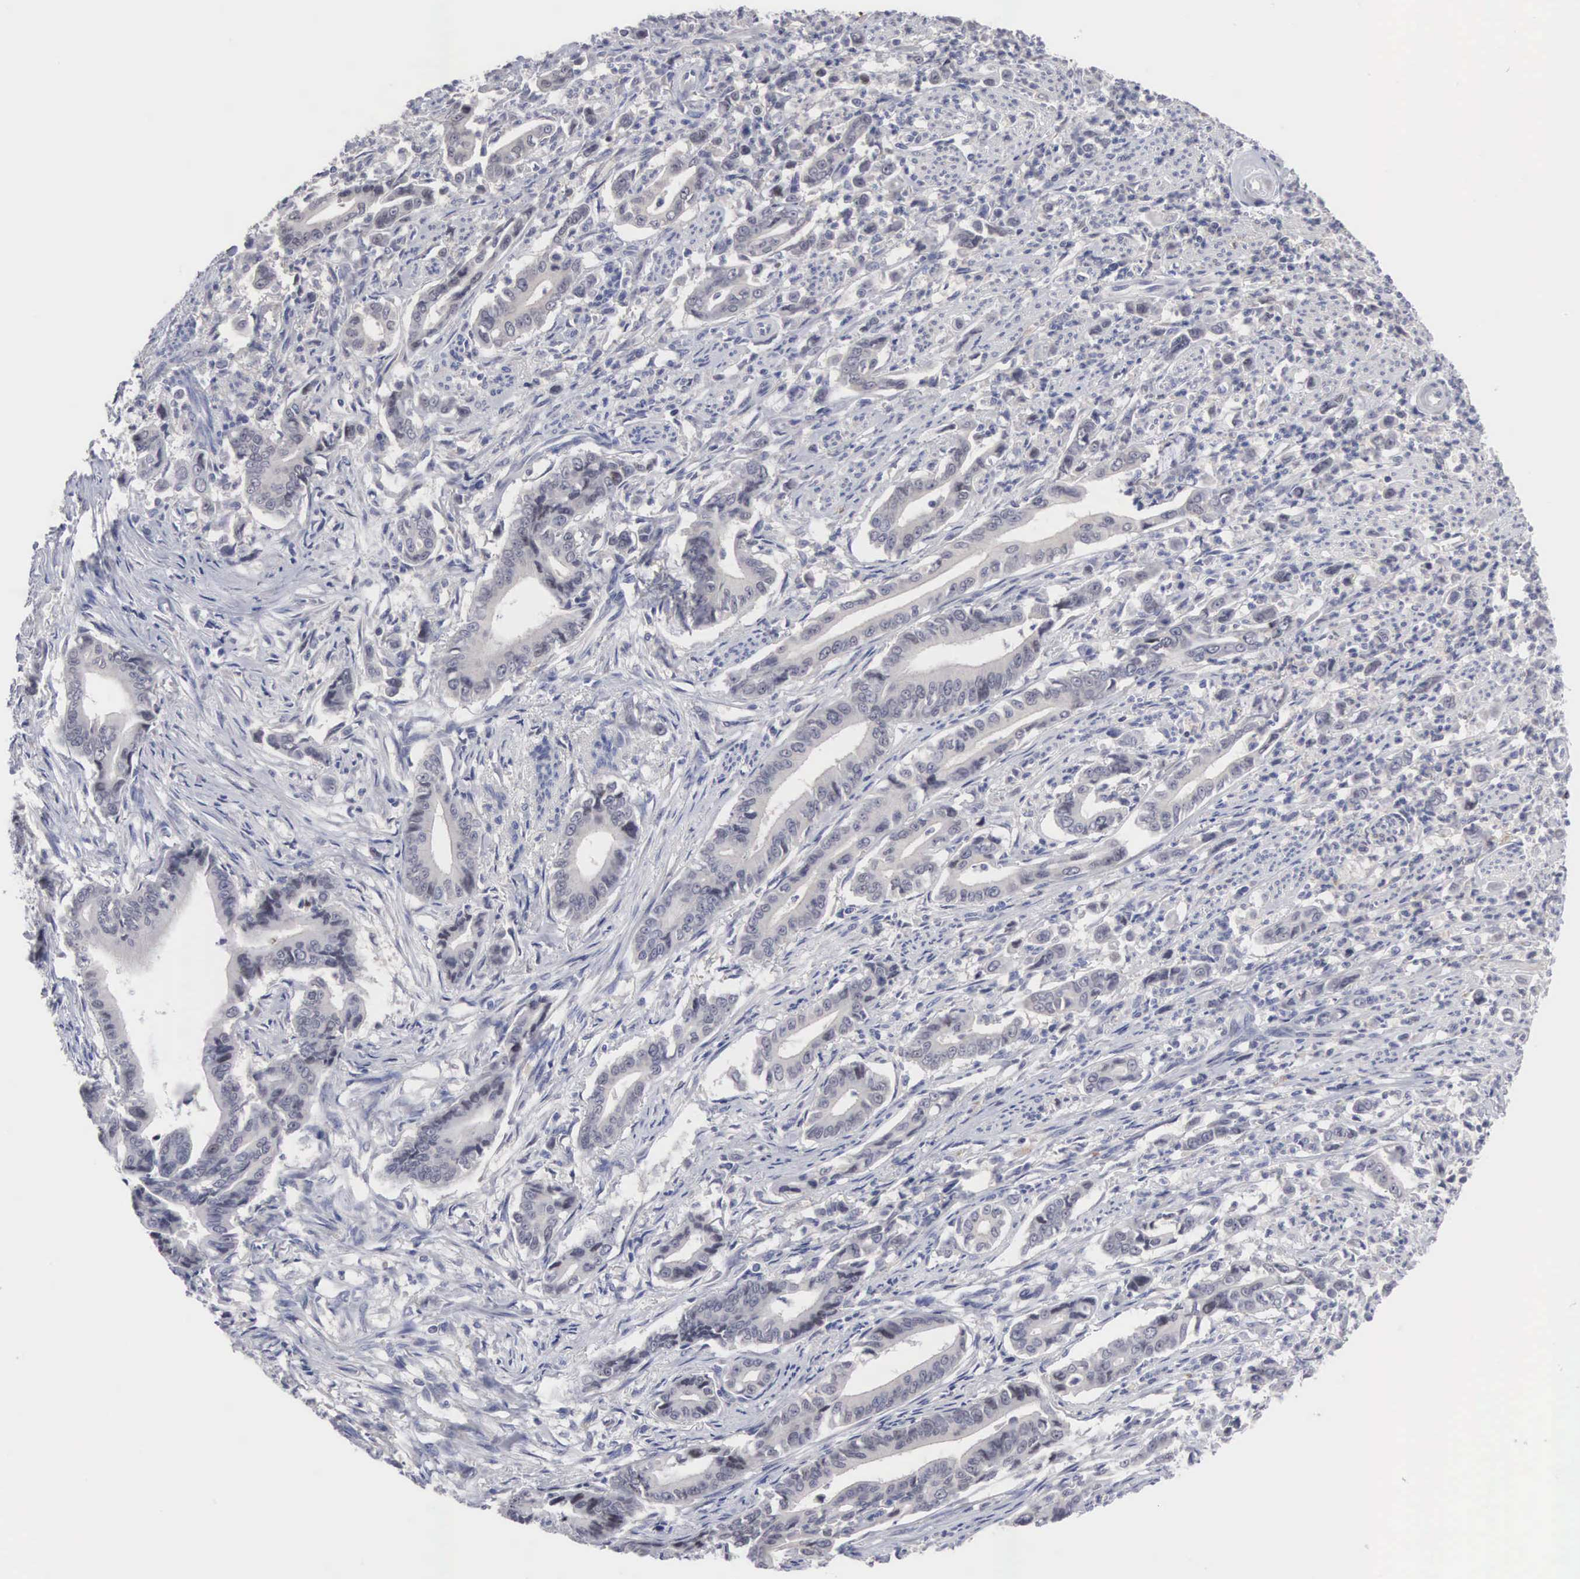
{"staining": {"intensity": "negative", "quantity": "none", "location": "none"}, "tissue": "stomach cancer", "cell_type": "Tumor cells", "image_type": "cancer", "snomed": [{"axis": "morphology", "description": "Adenocarcinoma, NOS"}, {"axis": "topography", "description": "Stomach"}], "caption": "There is no significant positivity in tumor cells of stomach cancer.", "gene": "ACOT4", "patient": {"sex": "female", "age": 76}}